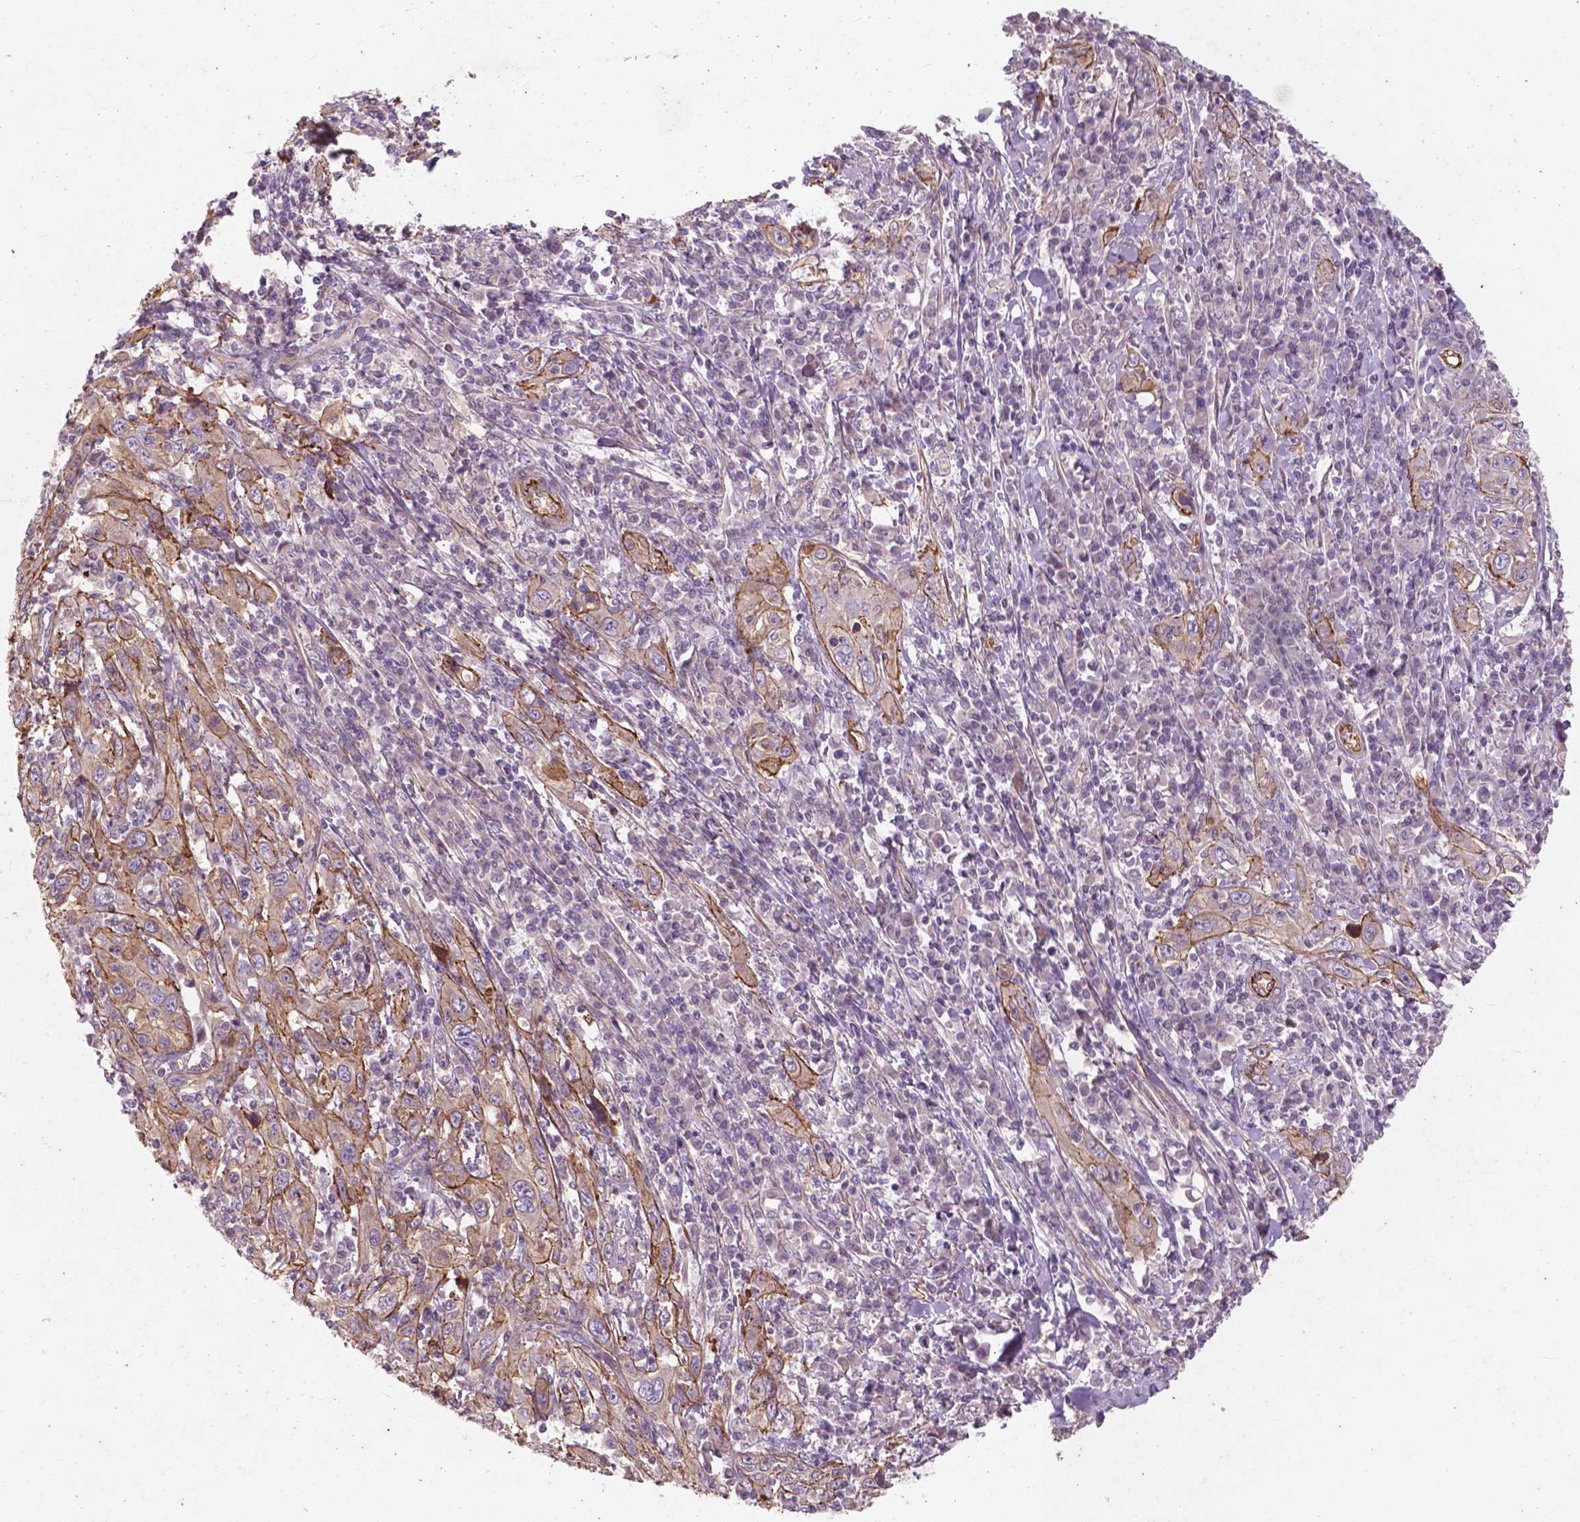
{"staining": {"intensity": "moderate", "quantity": "<25%", "location": "cytoplasmic/membranous"}, "tissue": "cervical cancer", "cell_type": "Tumor cells", "image_type": "cancer", "snomed": [{"axis": "morphology", "description": "Squamous cell carcinoma, NOS"}, {"axis": "topography", "description": "Cervix"}], "caption": "Human cervical cancer (squamous cell carcinoma) stained with a protein marker displays moderate staining in tumor cells.", "gene": "RFPL4B", "patient": {"sex": "female", "age": 46}}